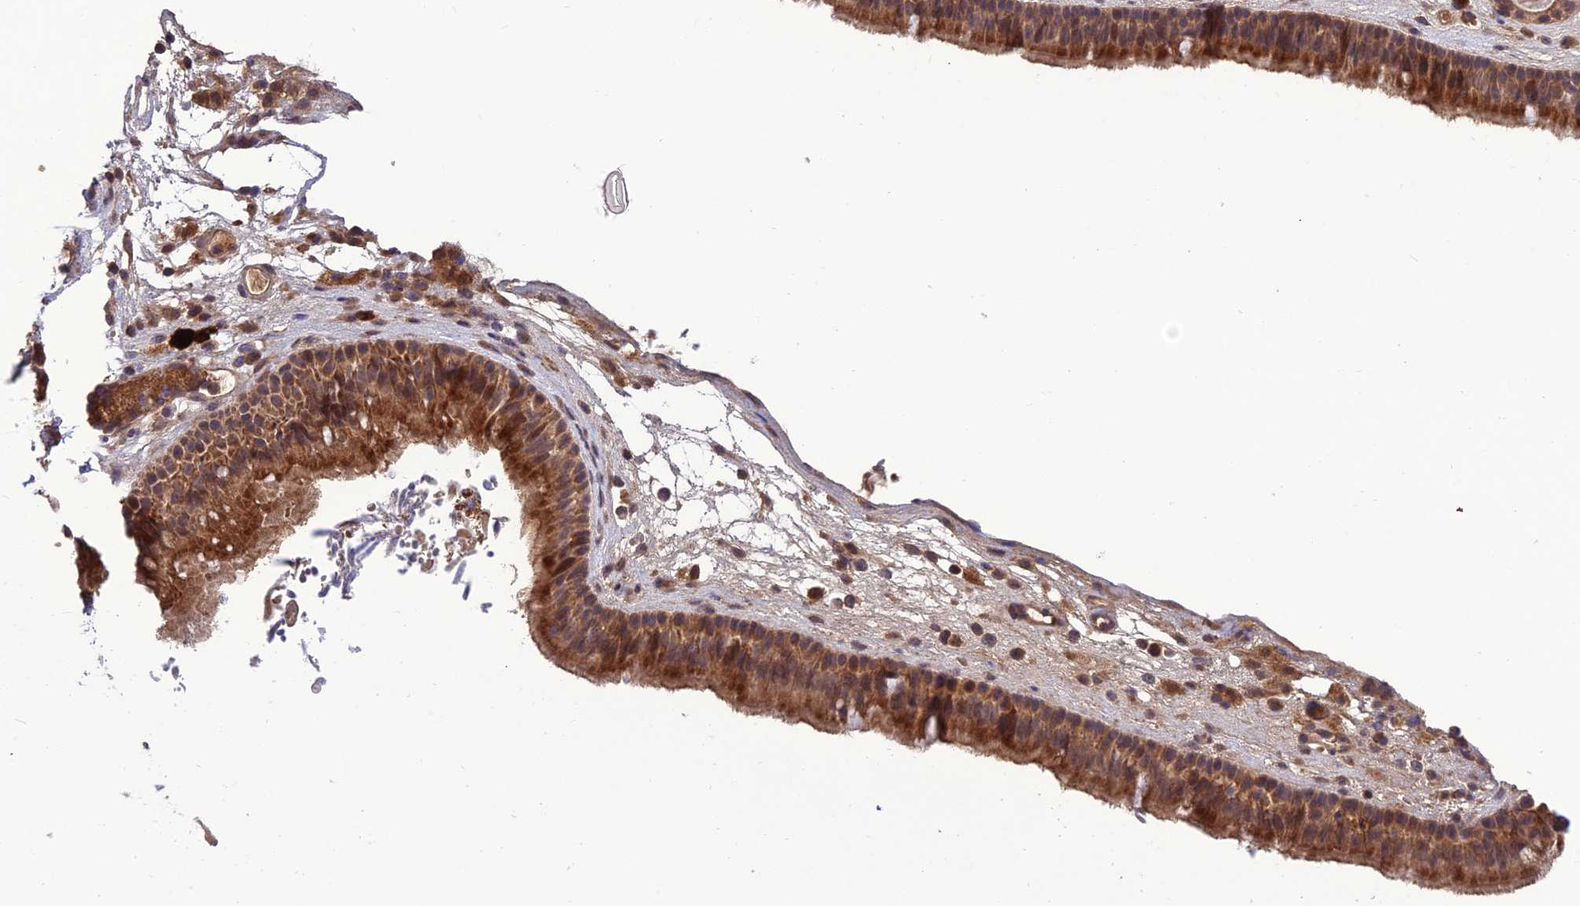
{"staining": {"intensity": "moderate", "quantity": ">75%", "location": "cytoplasmic/membranous"}, "tissue": "nasopharynx", "cell_type": "Respiratory epithelial cells", "image_type": "normal", "snomed": [{"axis": "morphology", "description": "Normal tissue, NOS"}, {"axis": "morphology", "description": "Inflammation, NOS"}, {"axis": "morphology", "description": "Malignant melanoma, Metastatic site"}, {"axis": "topography", "description": "Nasopharynx"}], "caption": "A photomicrograph of nasopharynx stained for a protein displays moderate cytoplasmic/membranous brown staining in respiratory epithelial cells.", "gene": "NDUFC1", "patient": {"sex": "male", "age": 70}}